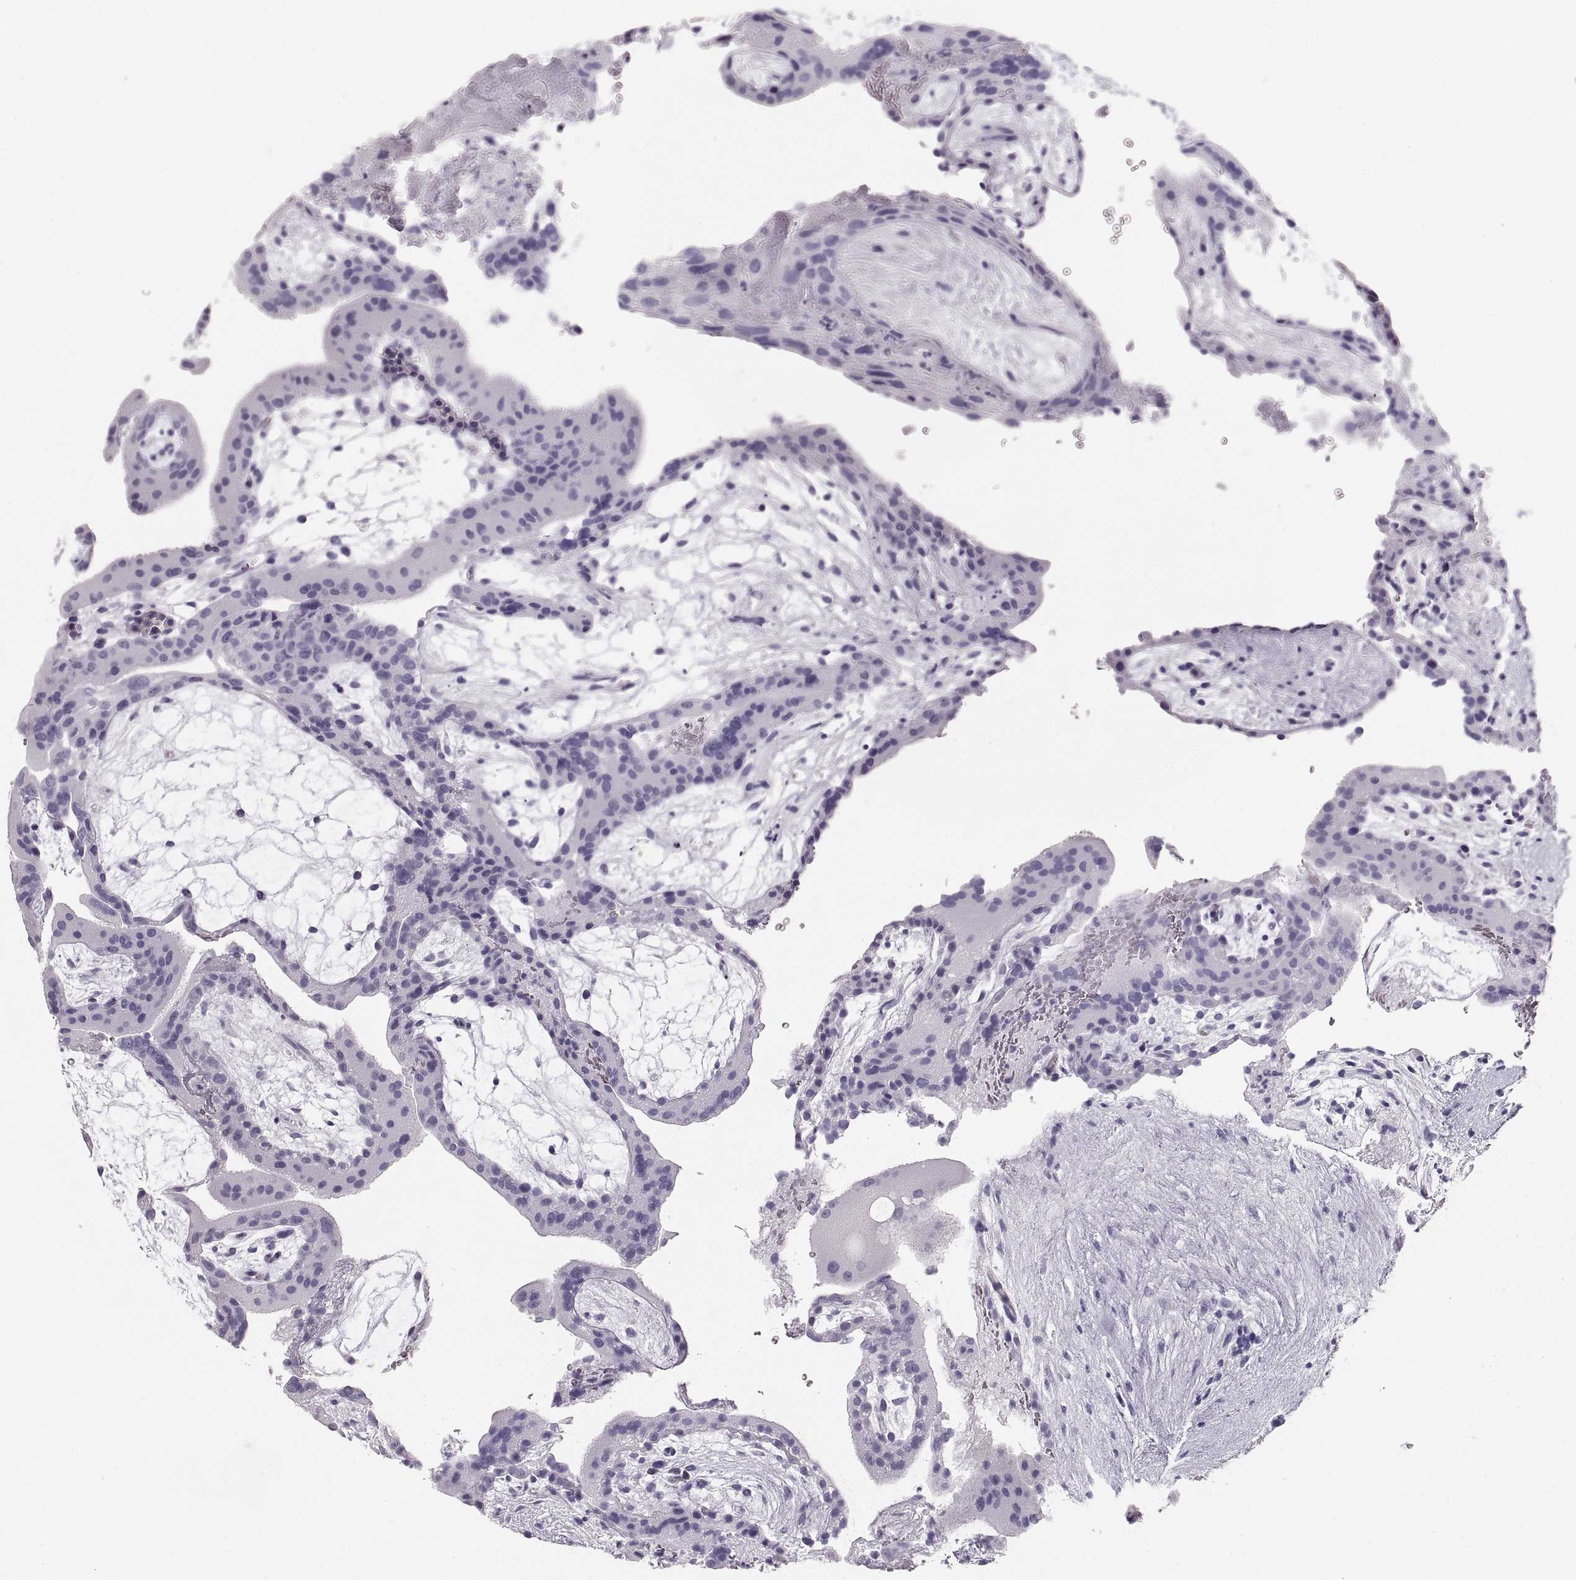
{"staining": {"intensity": "negative", "quantity": "none", "location": "none"}, "tissue": "placenta", "cell_type": "Decidual cells", "image_type": "normal", "snomed": [{"axis": "morphology", "description": "Normal tissue, NOS"}, {"axis": "topography", "description": "Placenta"}], "caption": "Micrograph shows no protein positivity in decidual cells of normal placenta.", "gene": "CRYAA", "patient": {"sex": "female", "age": 19}}